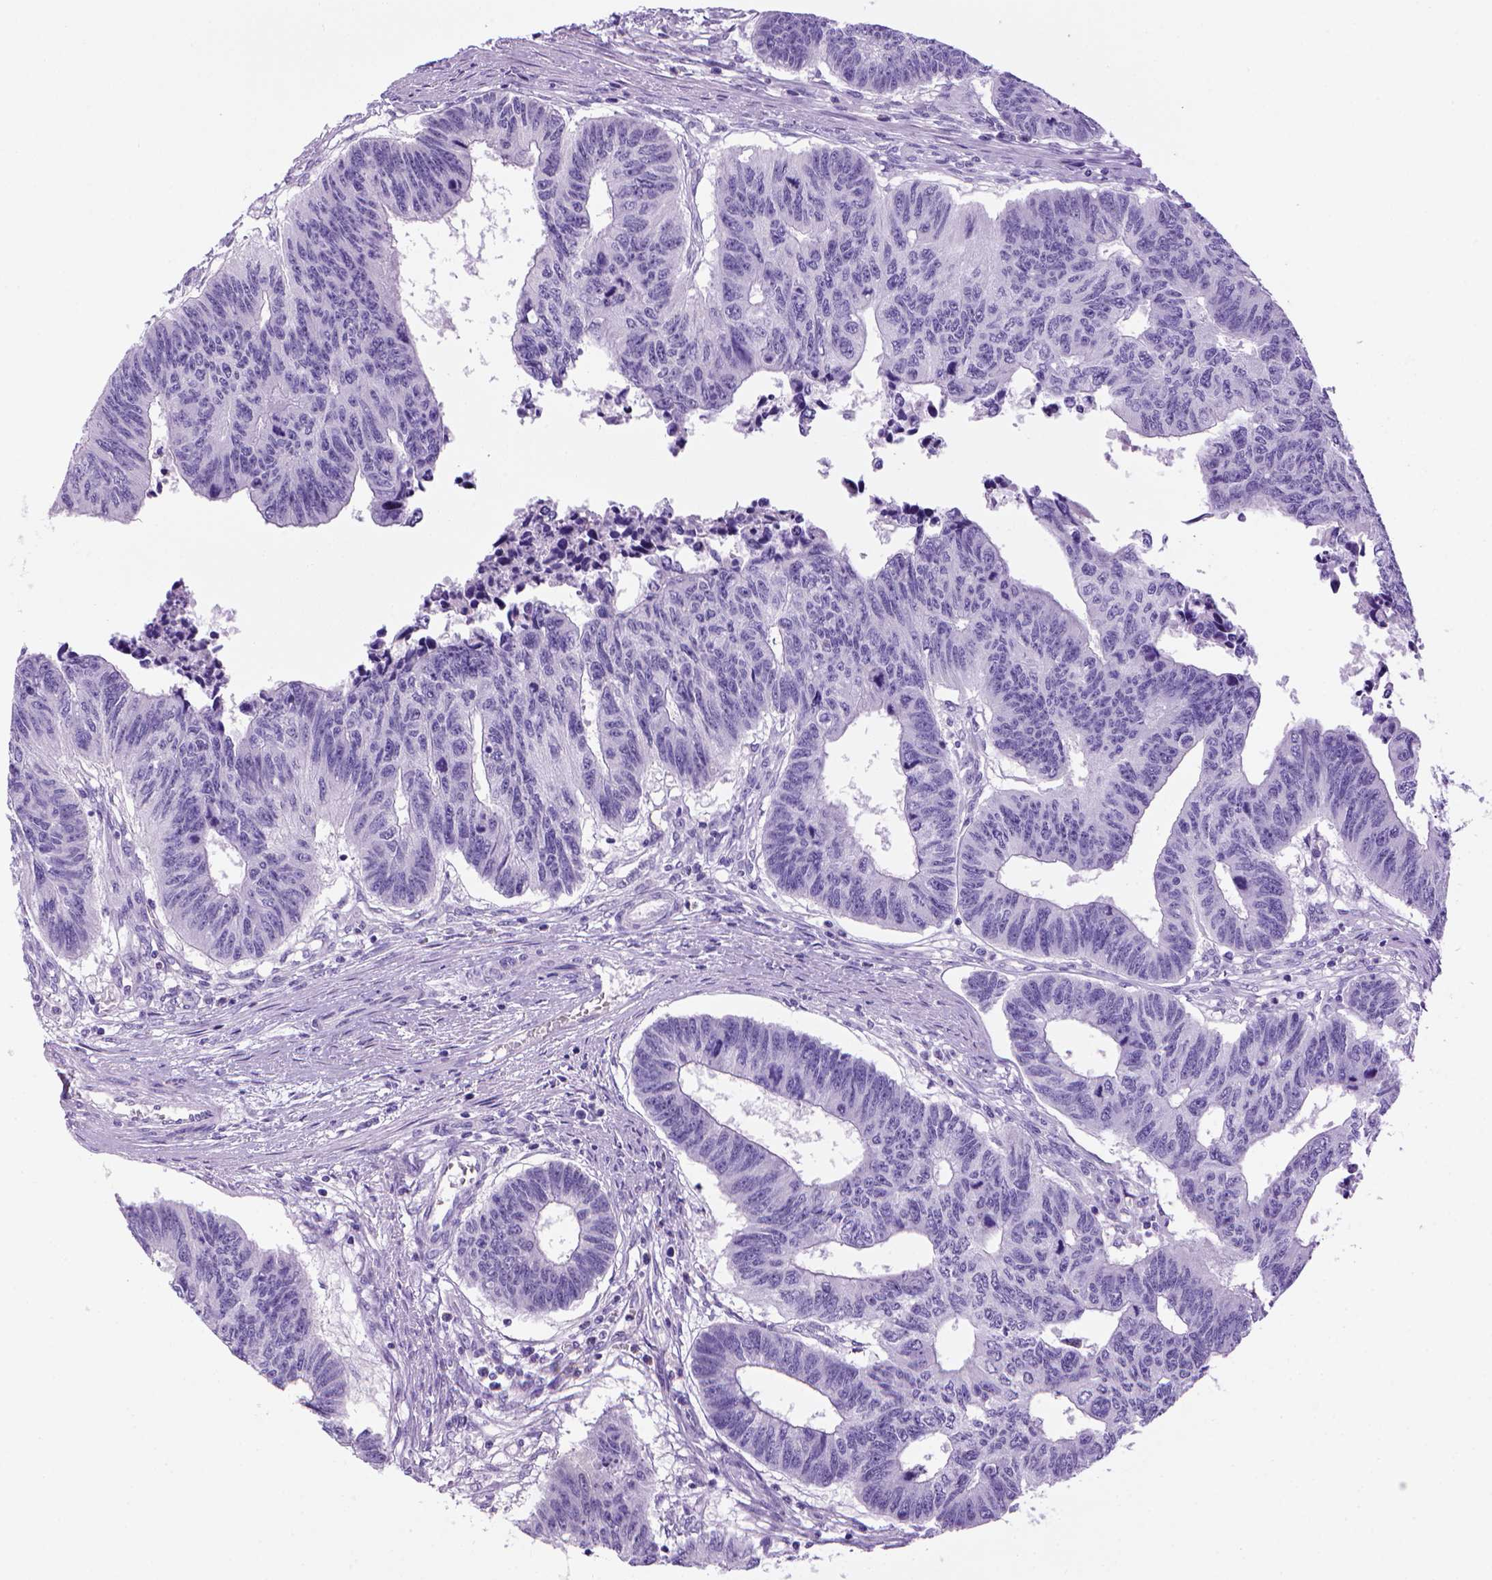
{"staining": {"intensity": "negative", "quantity": "none", "location": "none"}, "tissue": "colorectal cancer", "cell_type": "Tumor cells", "image_type": "cancer", "snomed": [{"axis": "morphology", "description": "Adenocarcinoma, NOS"}, {"axis": "topography", "description": "Rectum"}], "caption": "Immunohistochemistry (IHC) image of neoplastic tissue: human colorectal cancer stained with DAB demonstrates no significant protein staining in tumor cells. The staining was performed using DAB (3,3'-diaminobenzidine) to visualize the protein expression in brown, while the nuclei were stained in blue with hematoxylin (Magnification: 20x).", "gene": "SGCG", "patient": {"sex": "female", "age": 85}}